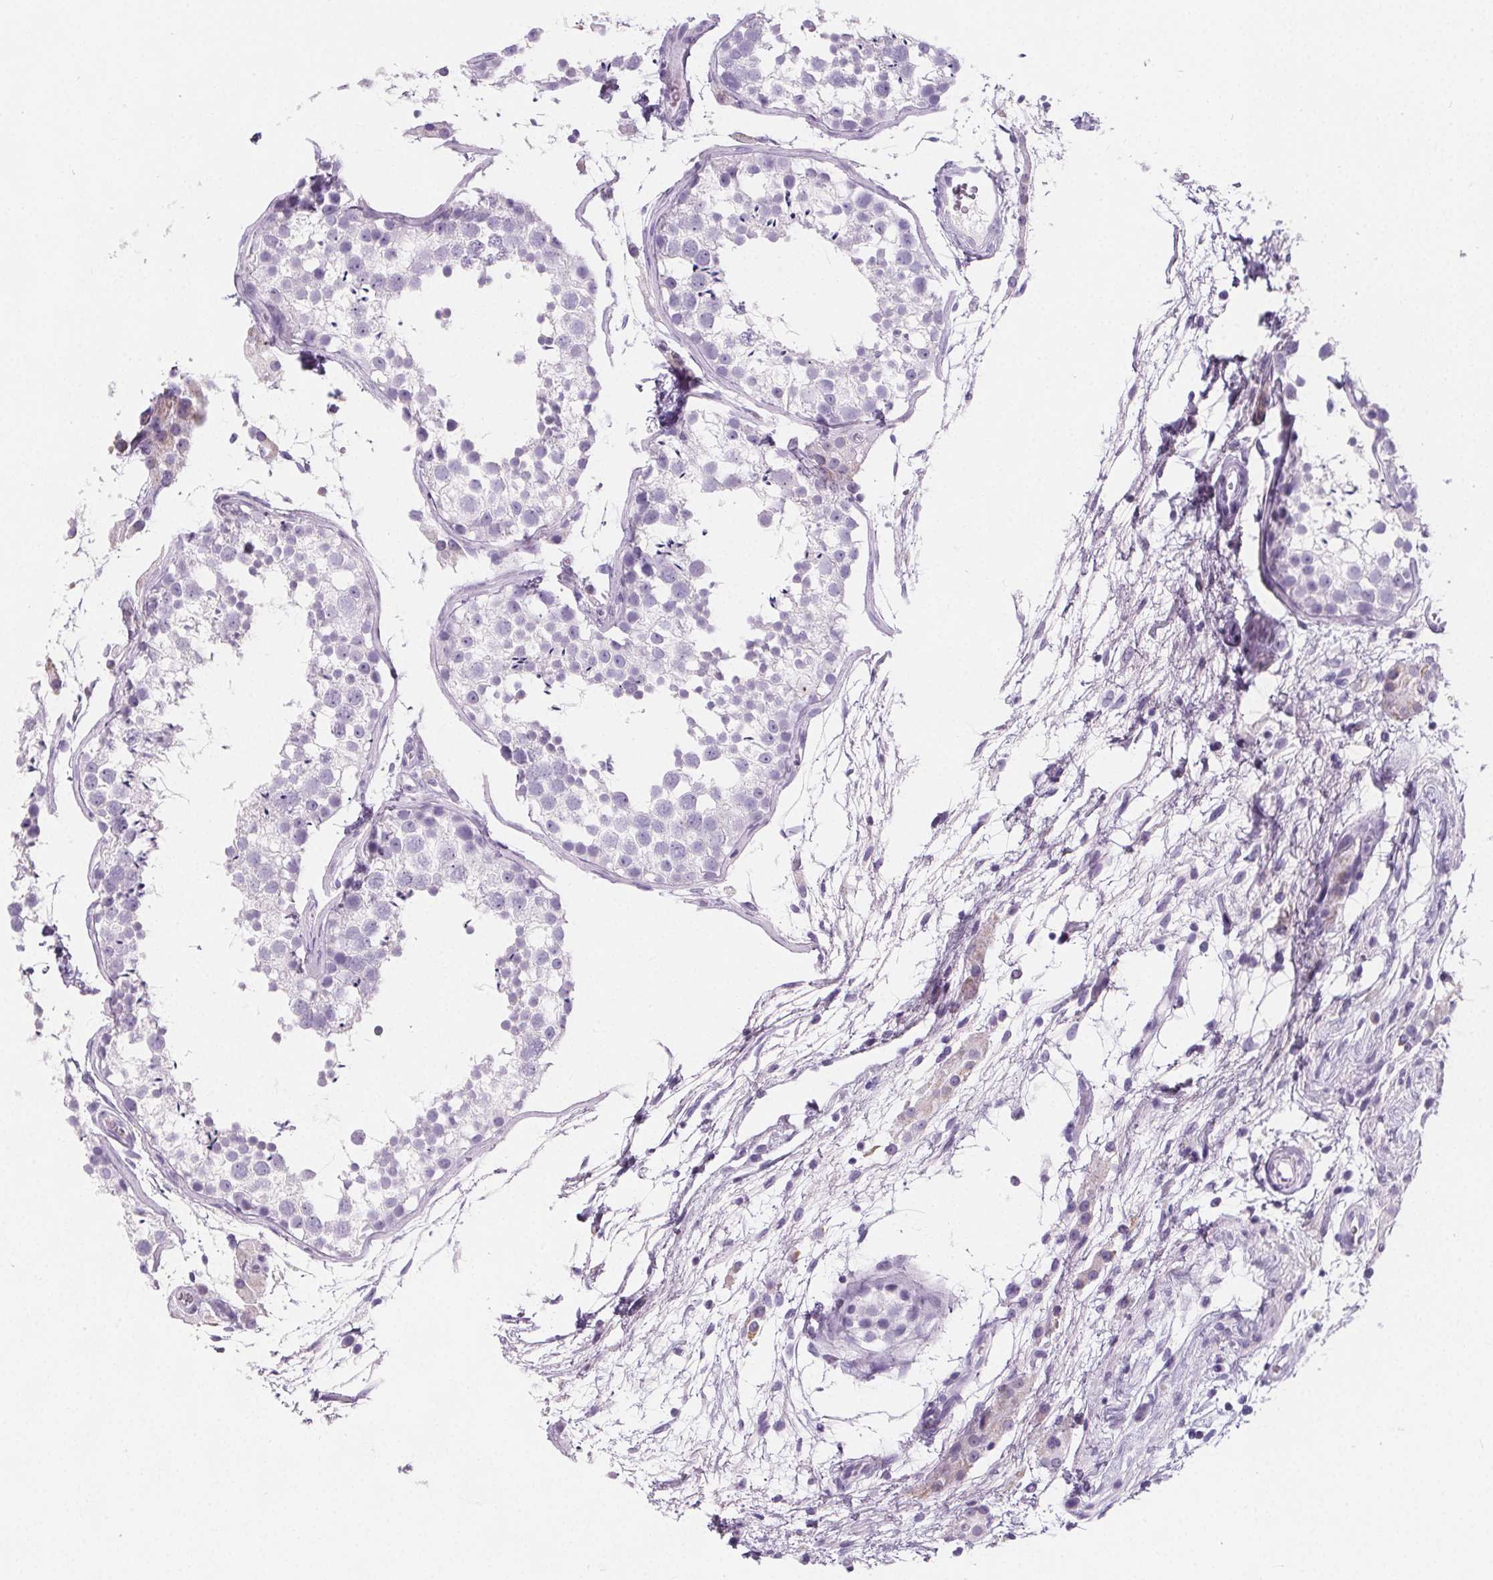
{"staining": {"intensity": "negative", "quantity": "none", "location": "none"}, "tissue": "testis", "cell_type": "Cells in seminiferous ducts", "image_type": "normal", "snomed": [{"axis": "morphology", "description": "Normal tissue, NOS"}, {"axis": "morphology", "description": "Seminoma, NOS"}, {"axis": "topography", "description": "Testis"}], "caption": "This is an immunohistochemistry photomicrograph of normal human testis. There is no positivity in cells in seminiferous ducts.", "gene": "ADRB1", "patient": {"sex": "male", "age": 29}}